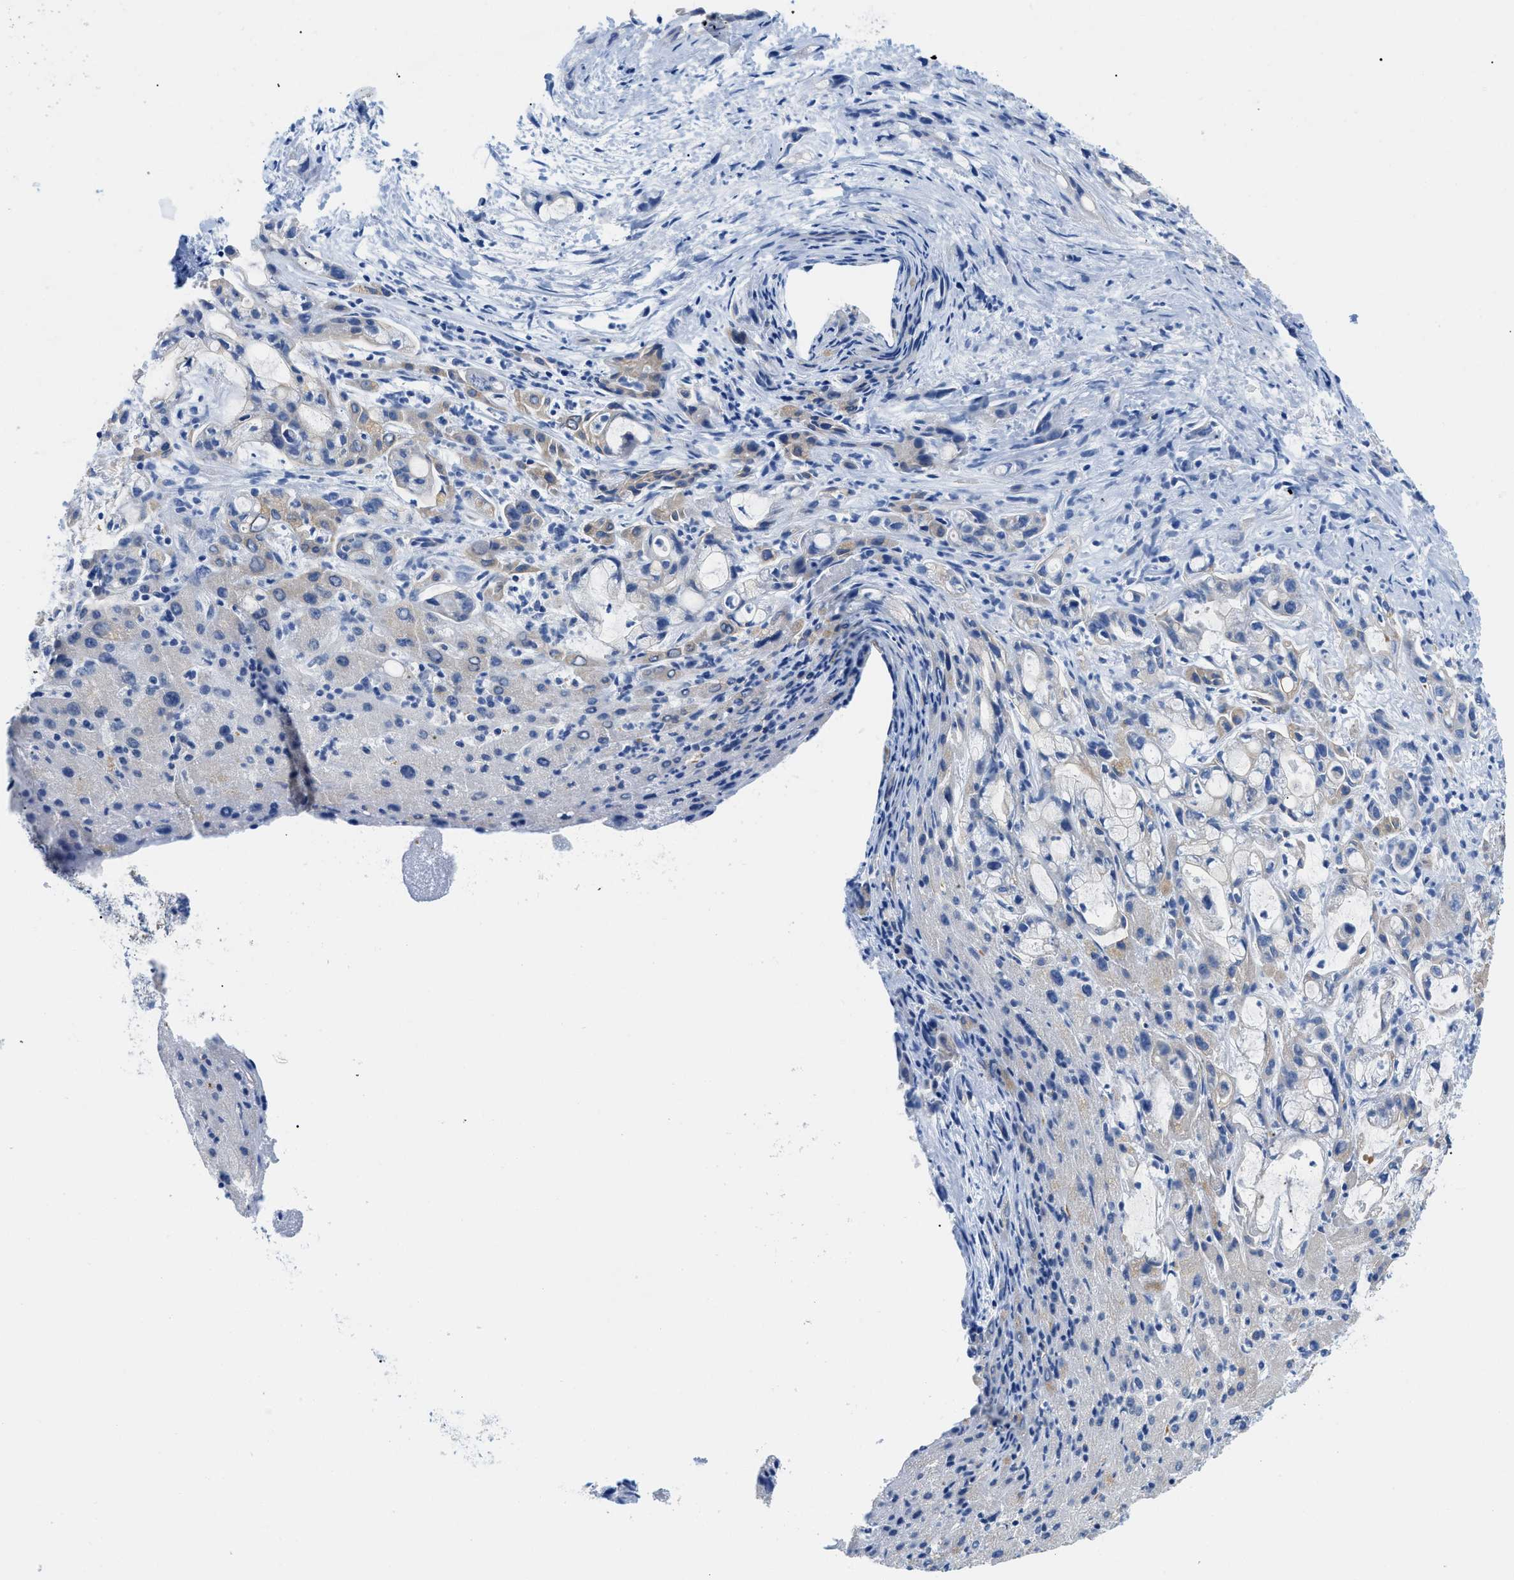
{"staining": {"intensity": "weak", "quantity": "<25%", "location": "cytoplasmic/membranous"}, "tissue": "liver cancer", "cell_type": "Tumor cells", "image_type": "cancer", "snomed": [{"axis": "morphology", "description": "Cholangiocarcinoma"}, {"axis": "topography", "description": "Liver"}], "caption": "There is no significant positivity in tumor cells of cholangiocarcinoma (liver).", "gene": "BPGM", "patient": {"sex": "female", "age": 72}}